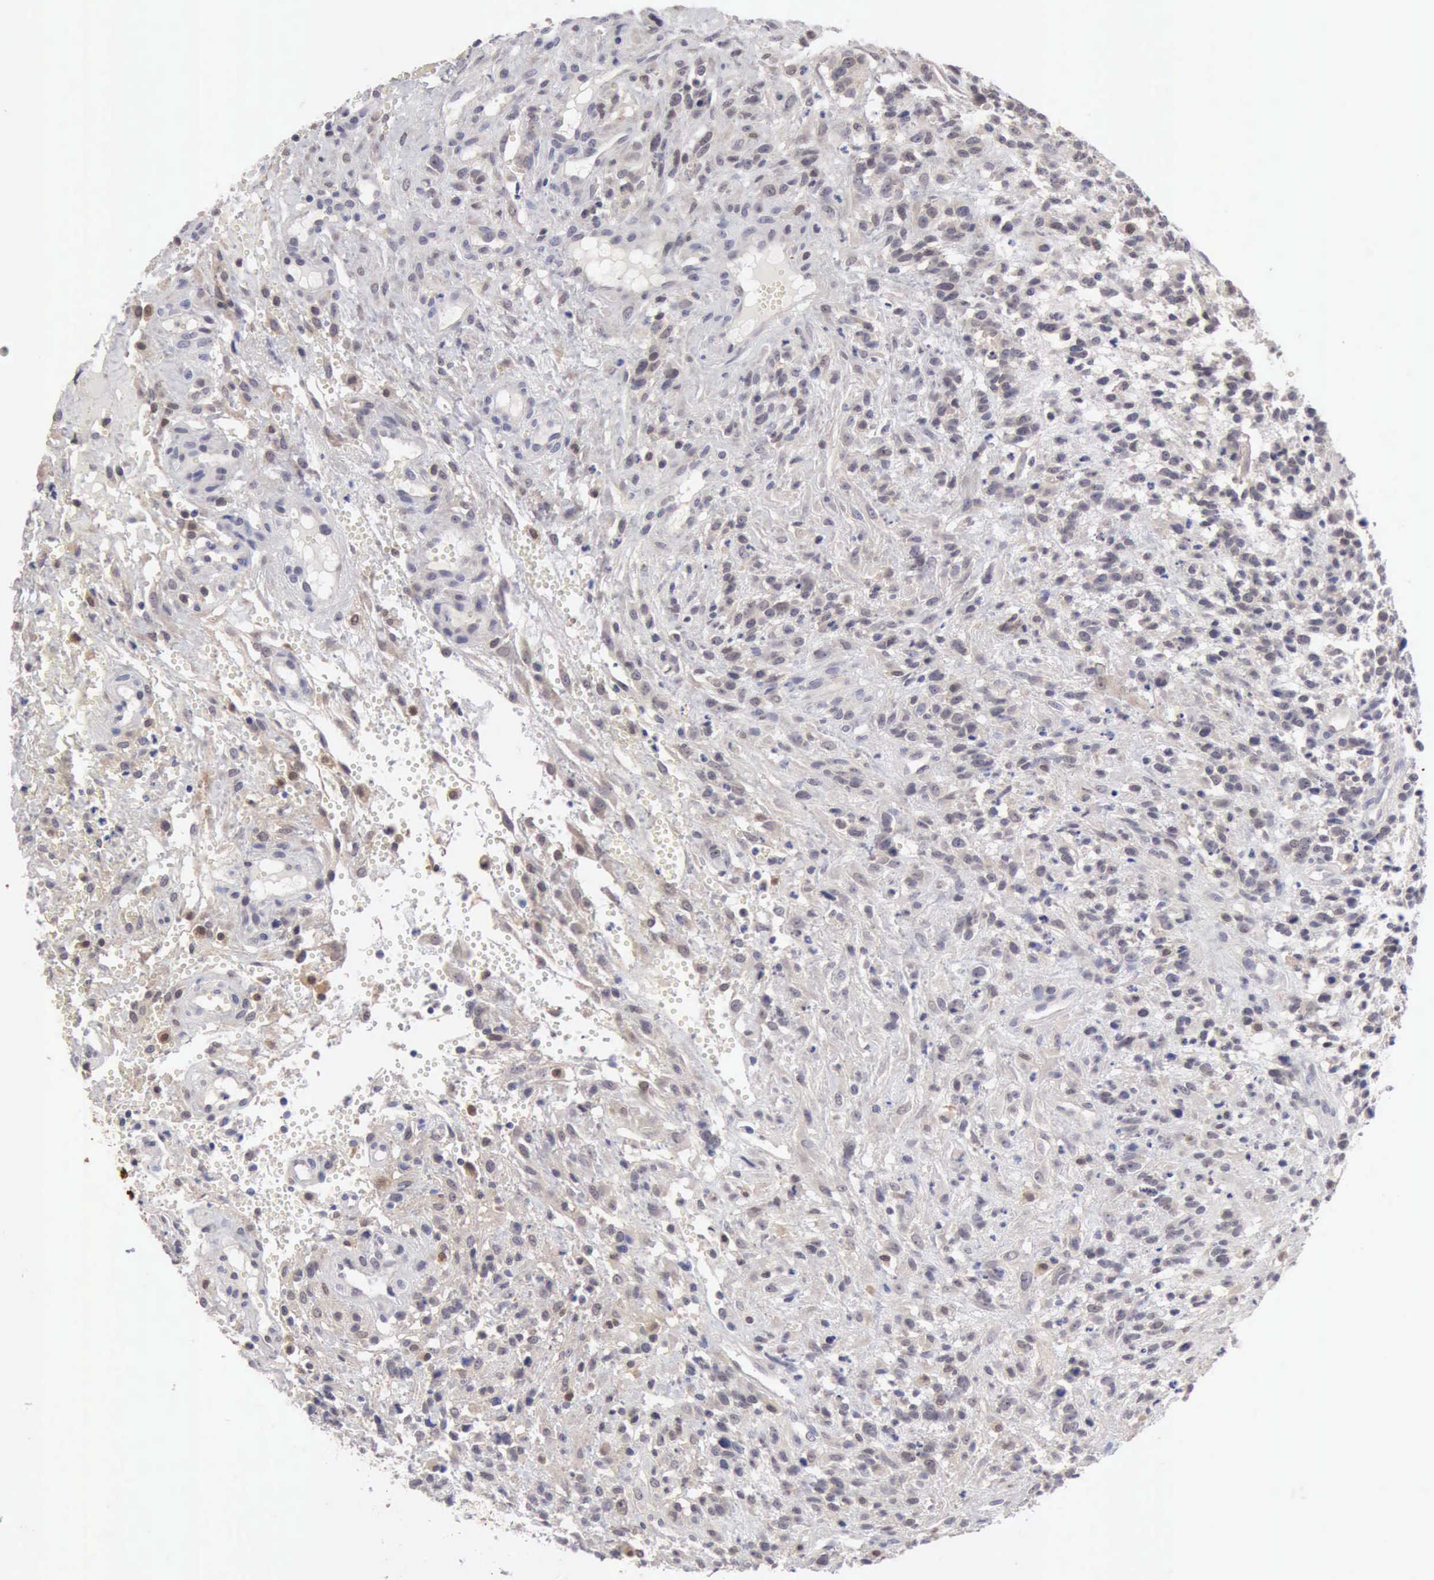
{"staining": {"intensity": "weak", "quantity": "25%-75%", "location": "cytoplasmic/membranous"}, "tissue": "glioma", "cell_type": "Tumor cells", "image_type": "cancer", "snomed": [{"axis": "morphology", "description": "Glioma, malignant, High grade"}, {"axis": "topography", "description": "Brain"}], "caption": "Human glioma stained for a protein (brown) demonstrates weak cytoplasmic/membranous positive positivity in about 25%-75% of tumor cells.", "gene": "PTGR2", "patient": {"sex": "male", "age": 66}}